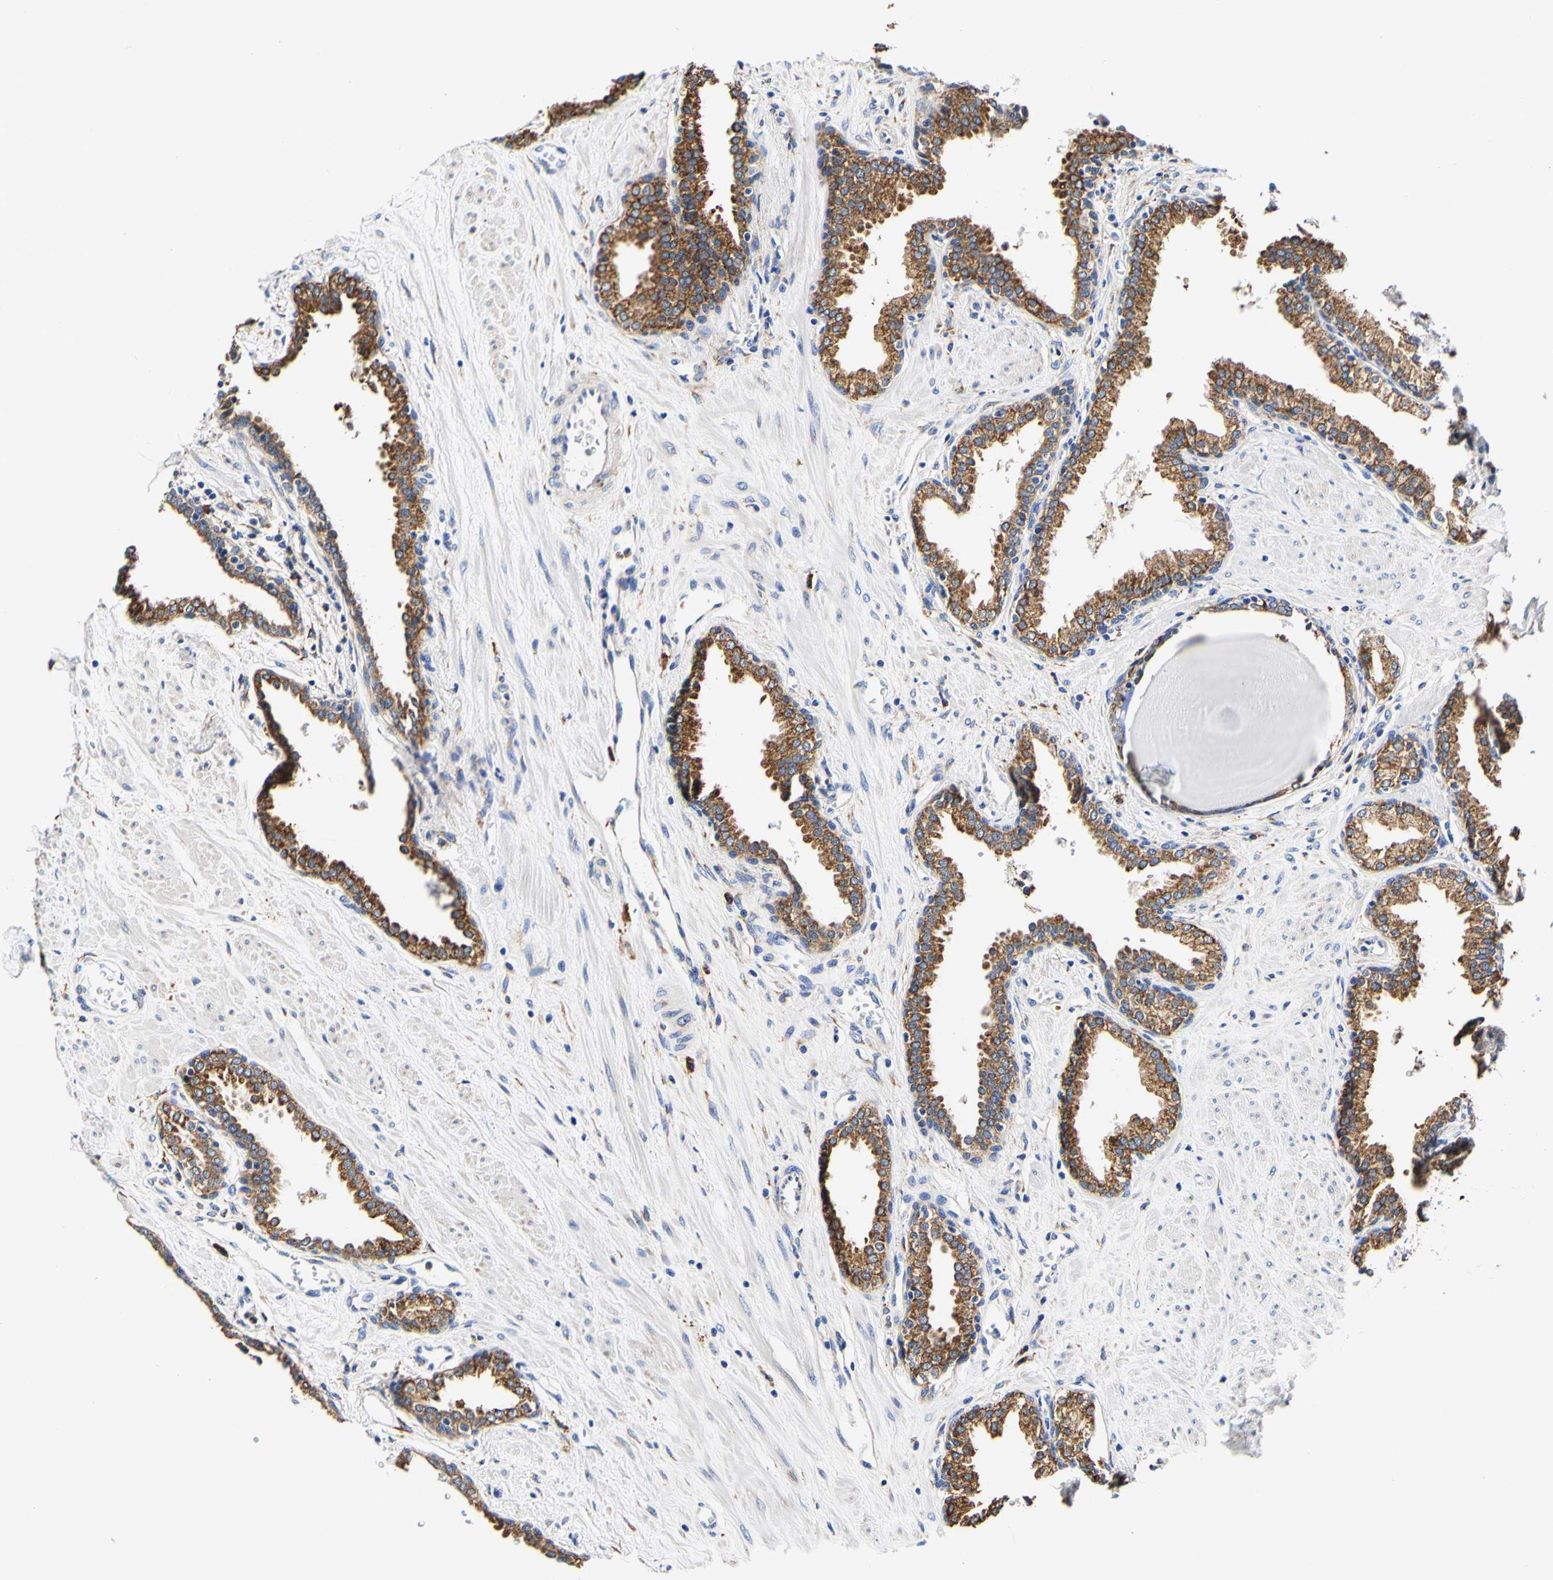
{"staining": {"intensity": "strong", "quantity": ">75%", "location": "cytoplasmic/membranous"}, "tissue": "prostate", "cell_type": "Glandular cells", "image_type": "normal", "snomed": [{"axis": "morphology", "description": "Normal tissue, NOS"}, {"axis": "topography", "description": "Prostate"}], "caption": "Immunohistochemistry photomicrograph of normal prostate stained for a protein (brown), which exhibits high levels of strong cytoplasmic/membranous expression in approximately >75% of glandular cells.", "gene": "P4HB", "patient": {"sex": "male", "age": 51}}